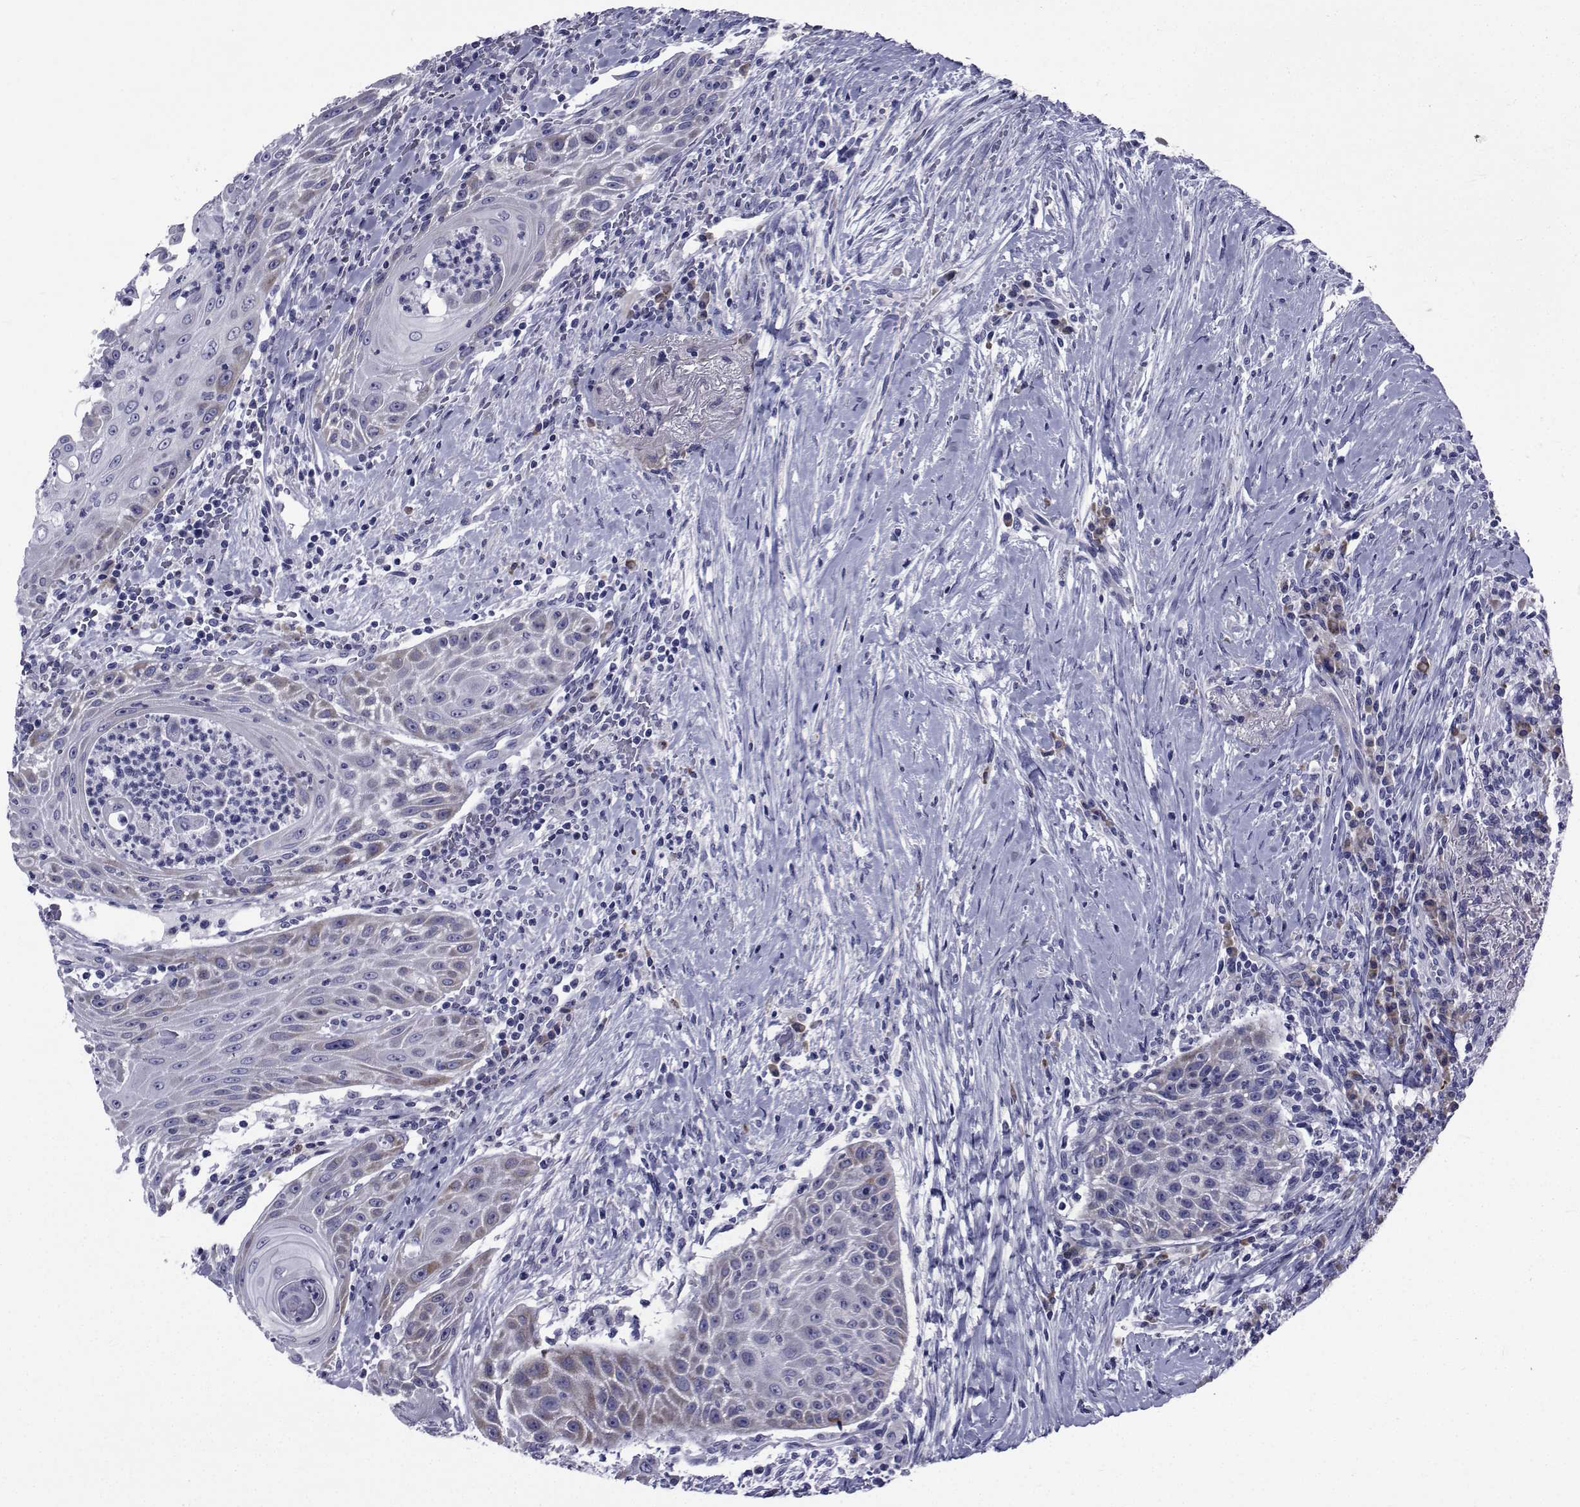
{"staining": {"intensity": "weak", "quantity": "<25%", "location": "cytoplasmic/membranous"}, "tissue": "head and neck cancer", "cell_type": "Tumor cells", "image_type": "cancer", "snomed": [{"axis": "morphology", "description": "Squamous cell carcinoma, NOS"}, {"axis": "topography", "description": "Head-Neck"}], "caption": "A high-resolution photomicrograph shows IHC staining of squamous cell carcinoma (head and neck), which reveals no significant staining in tumor cells. (DAB (3,3'-diaminobenzidine) immunohistochemistry (IHC) visualized using brightfield microscopy, high magnification).", "gene": "ROPN1", "patient": {"sex": "male", "age": 69}}